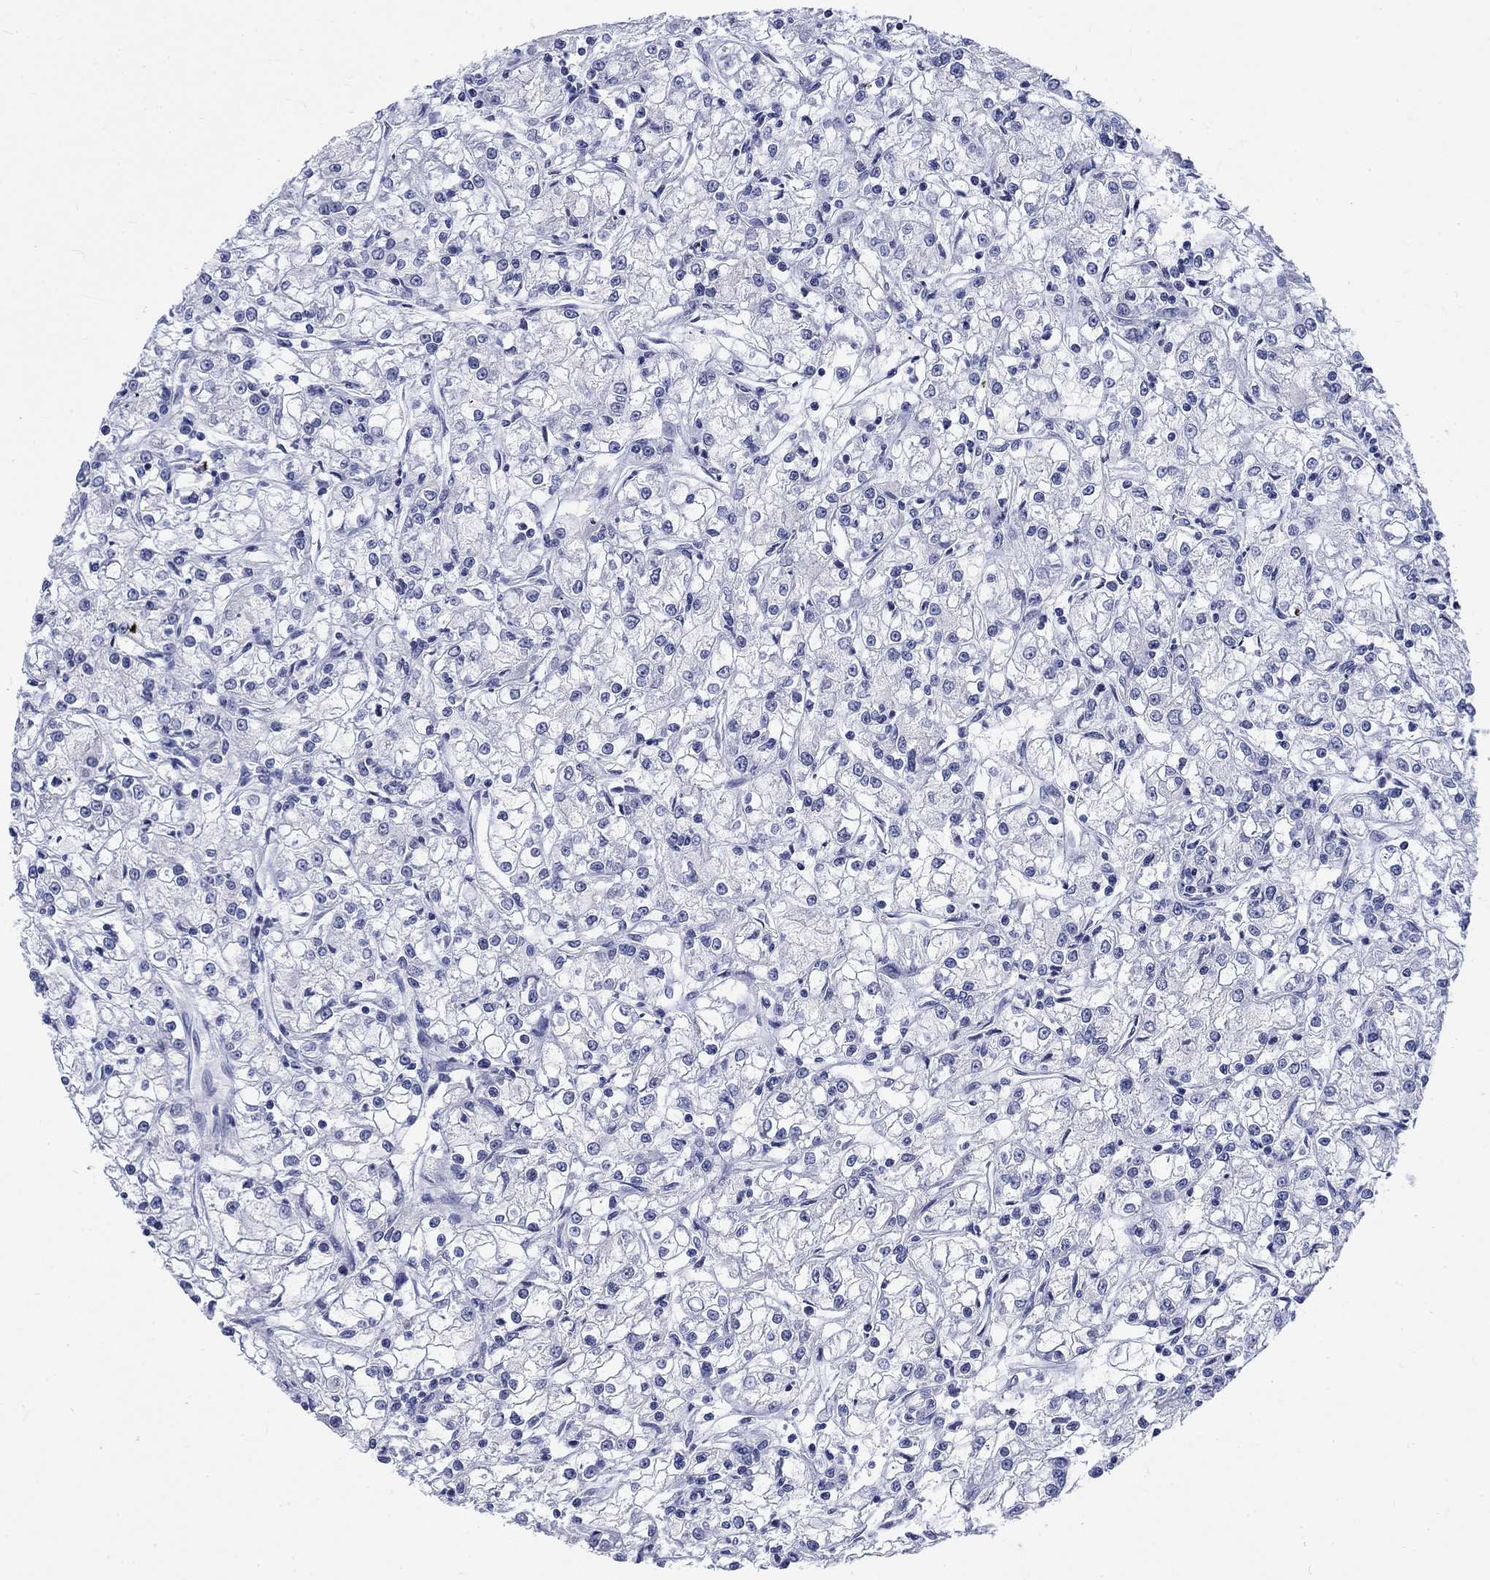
{"staining": {"intensity": "negative", "quantity": "none", "location": "none"}, "tissue": "renal cancer", "cell_type": "Tumor cells", "image_type": "cancer", "snomed": [{"axis": "morphology", "description": "Adenocarcinoma, NOS"}, {"axis": "topography", "description": "Kidney"}], "caption": "DAB immunohistochemical staining of renal adenocarcinoma shows no significant positivity in tumor cells.", "gene": "KRT76", "patient": {"sex": "female", "age": 59}}